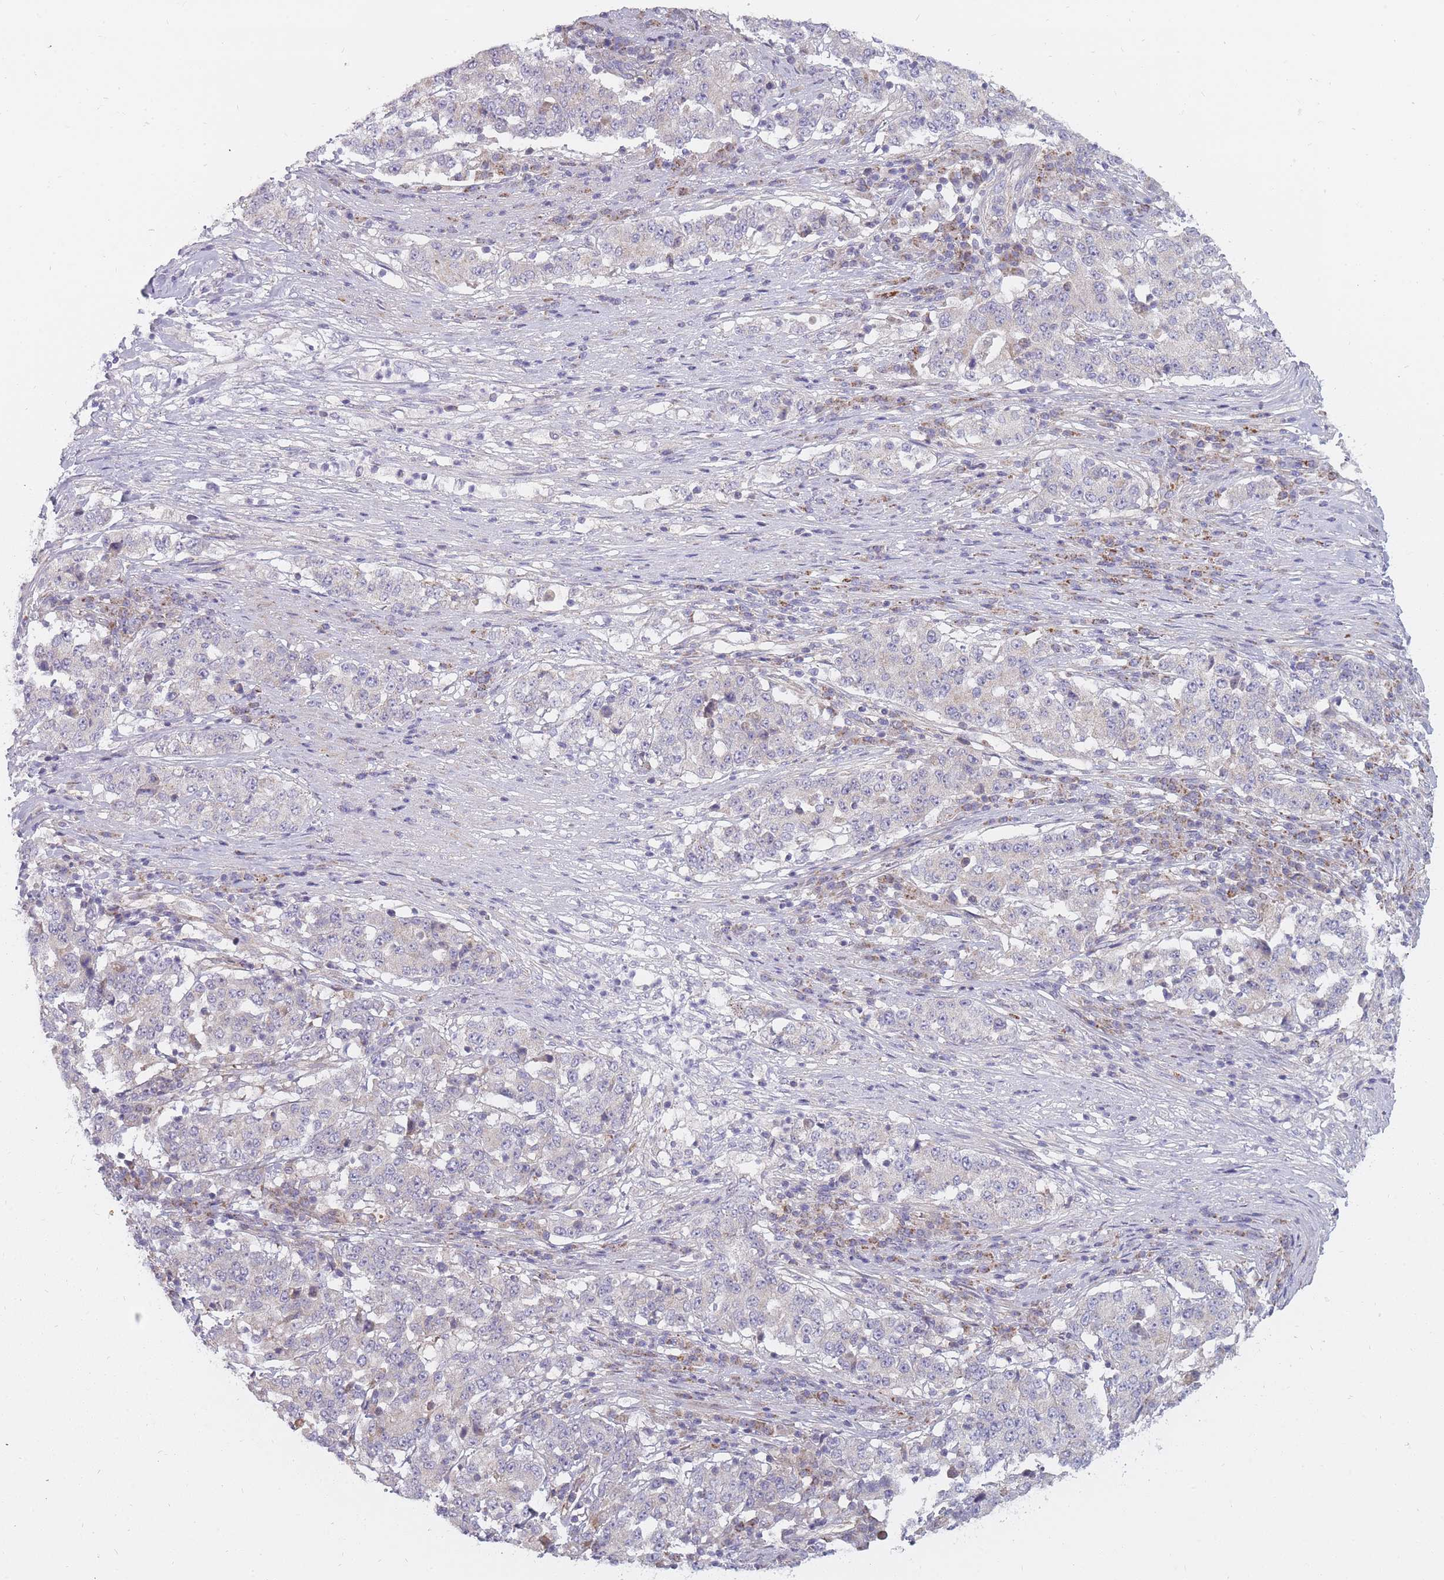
{"staining": {"intensity": "negative", "quantity": "none", "location": "none"}, "tissue": "stomach cancer", "cell_type": "Tumor cells", "image_type": "cancer", "snomed": [{"axis": "morphology", "description": "Adenocarcinoma, NOS"}, {"axis": "topography", "description": "Stomach"}], "caption": "Stomach adenocarcinoma stained for a protein using immunohistochemistry reveals no expression tumor cells.", "gene": "ALKBH4", "patient": {"sex": "male", "age": 59}}